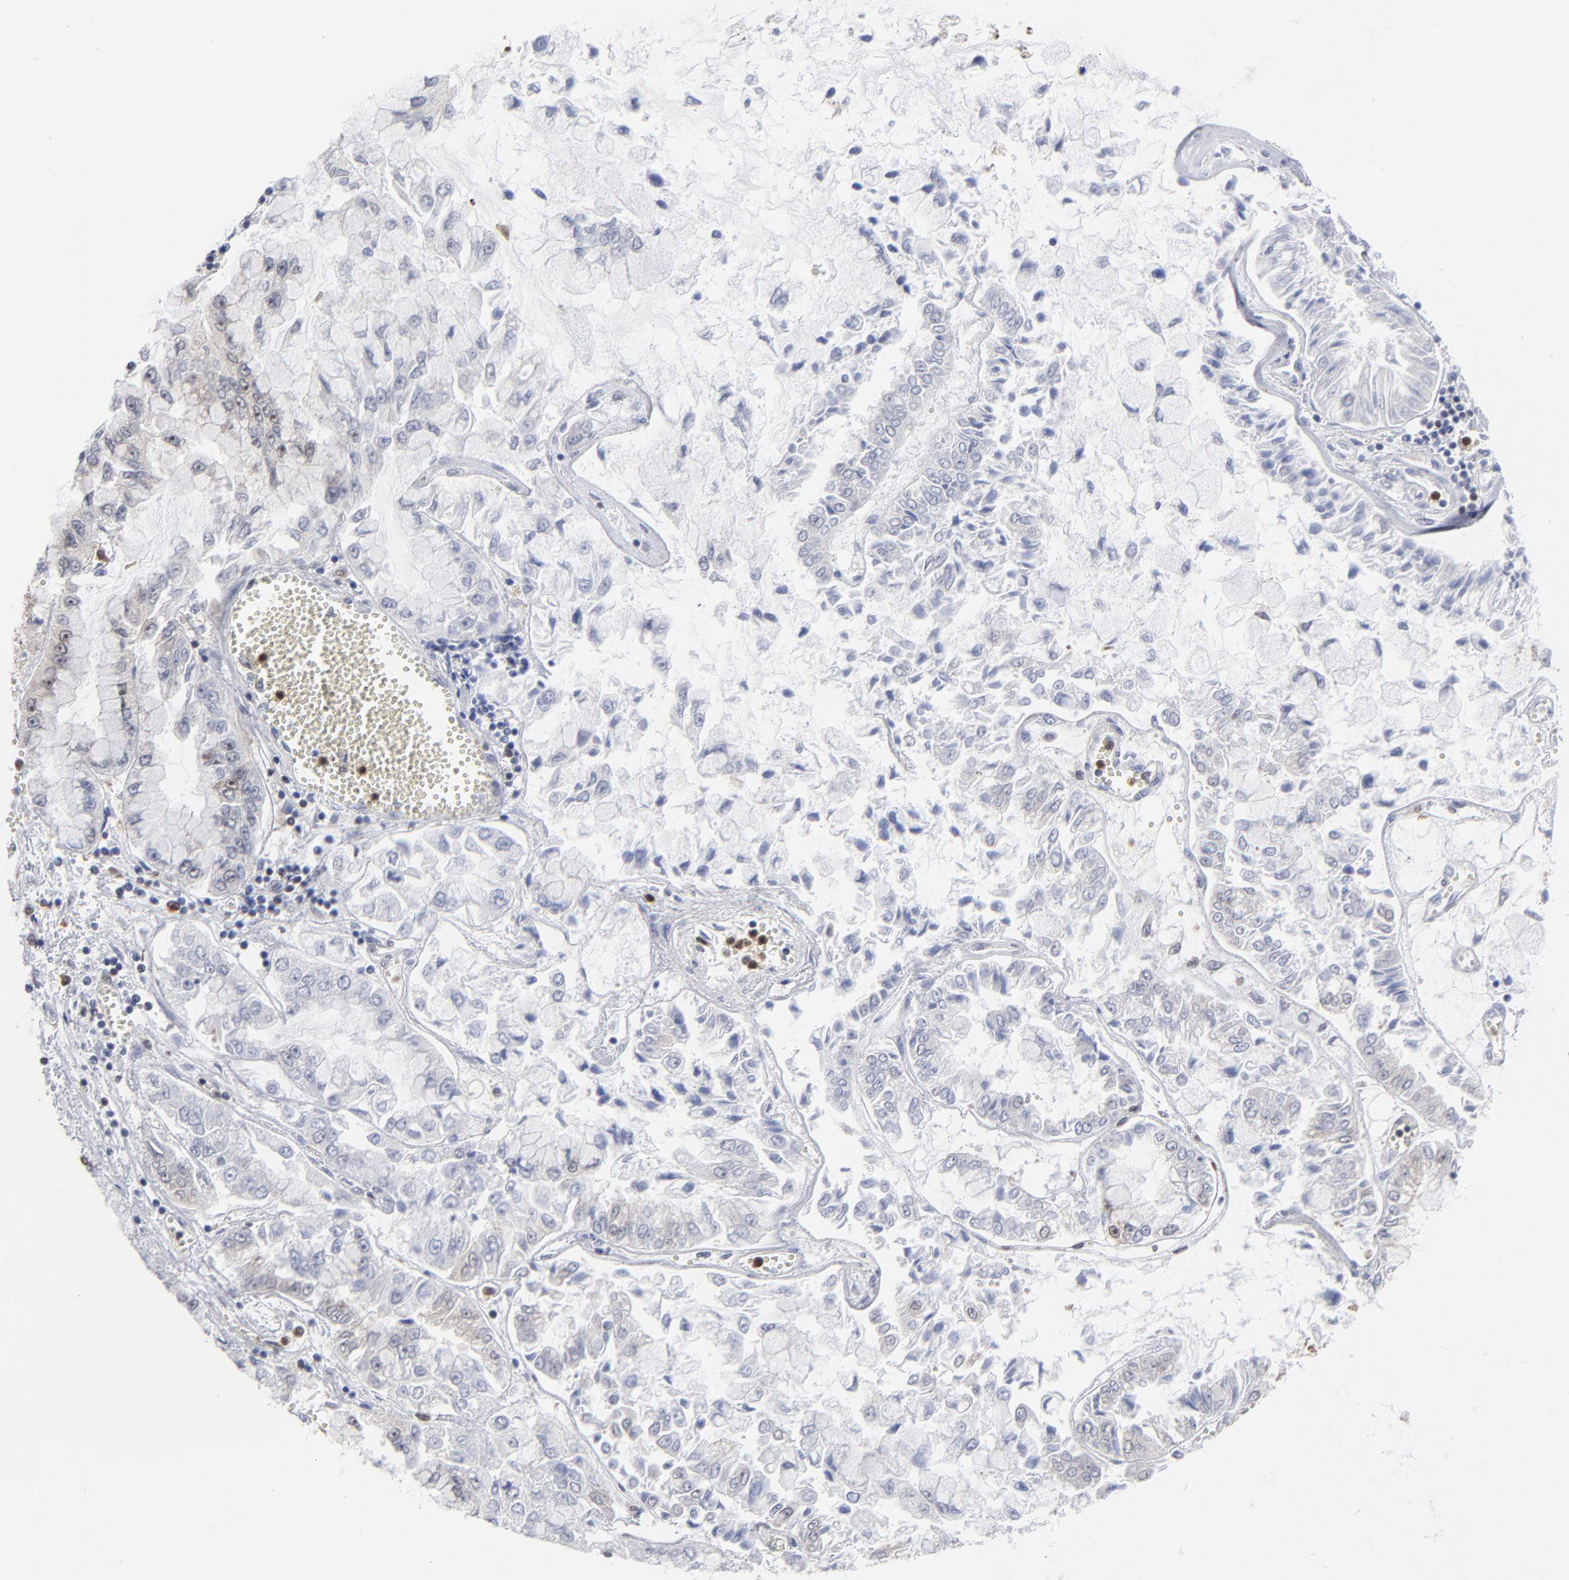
{"staining": {"intensity": "weak", "quantity": "25%-75%", "location": "cytoplasmic/membranous"}, "tissue": "liver cancer", "cell_type": "Tumor cells", "image_type": "cancer", "snomed": [{"axis": "morphology", "description": "Cholangiocarcinoma"}, {"axis": "topography", "description": "Liver"}], "caption": "Immunohistochemical staining of human liver cancer demonstrates weak cytoplasmic/membranous protein expression in about 25%-75% of tumor cells. Nuclei are stained in blue.", "gene": "MAP2K1", "patient": {"sex": "female", "age": 79}}